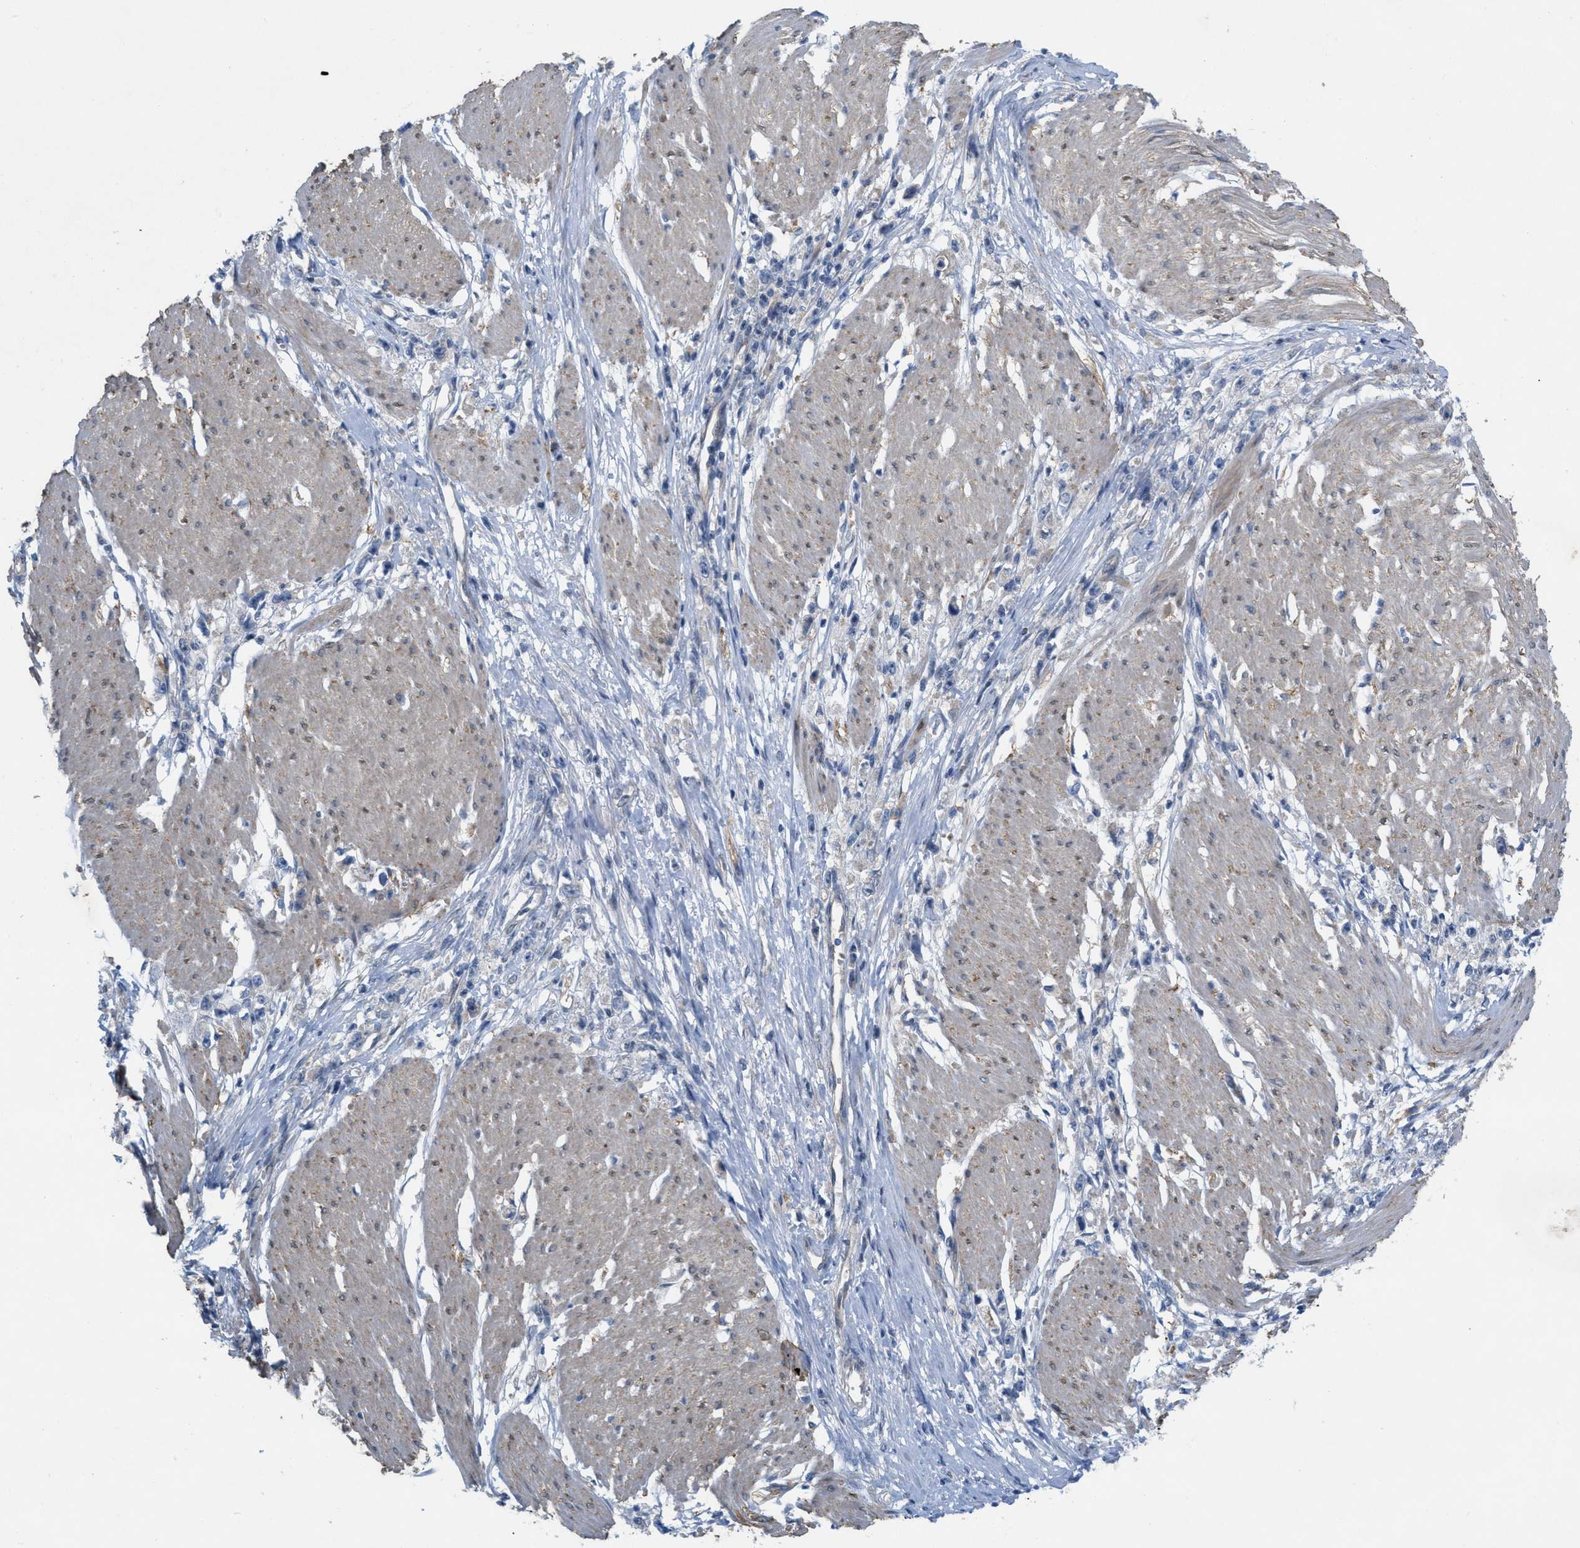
{"staining": {"intensity": "negative", "quantity": "none", "location": "none"}, "tissue": "stomach cancer", "cell_type": "Tumor cells", "image_type": "cancer", "snomed": [{"axis": "morphology", "description": "Adenocarcinoma, NOS"}, {"axis": "topography", "description": "Stomach"}], "caption": "This is an immunohistochemistry photomicrograph of human stomach adenocarcinoma. There is no staining in tumor cells.", "gene": "NDEL1", "patient": {"sex": "female", "age": 59}}